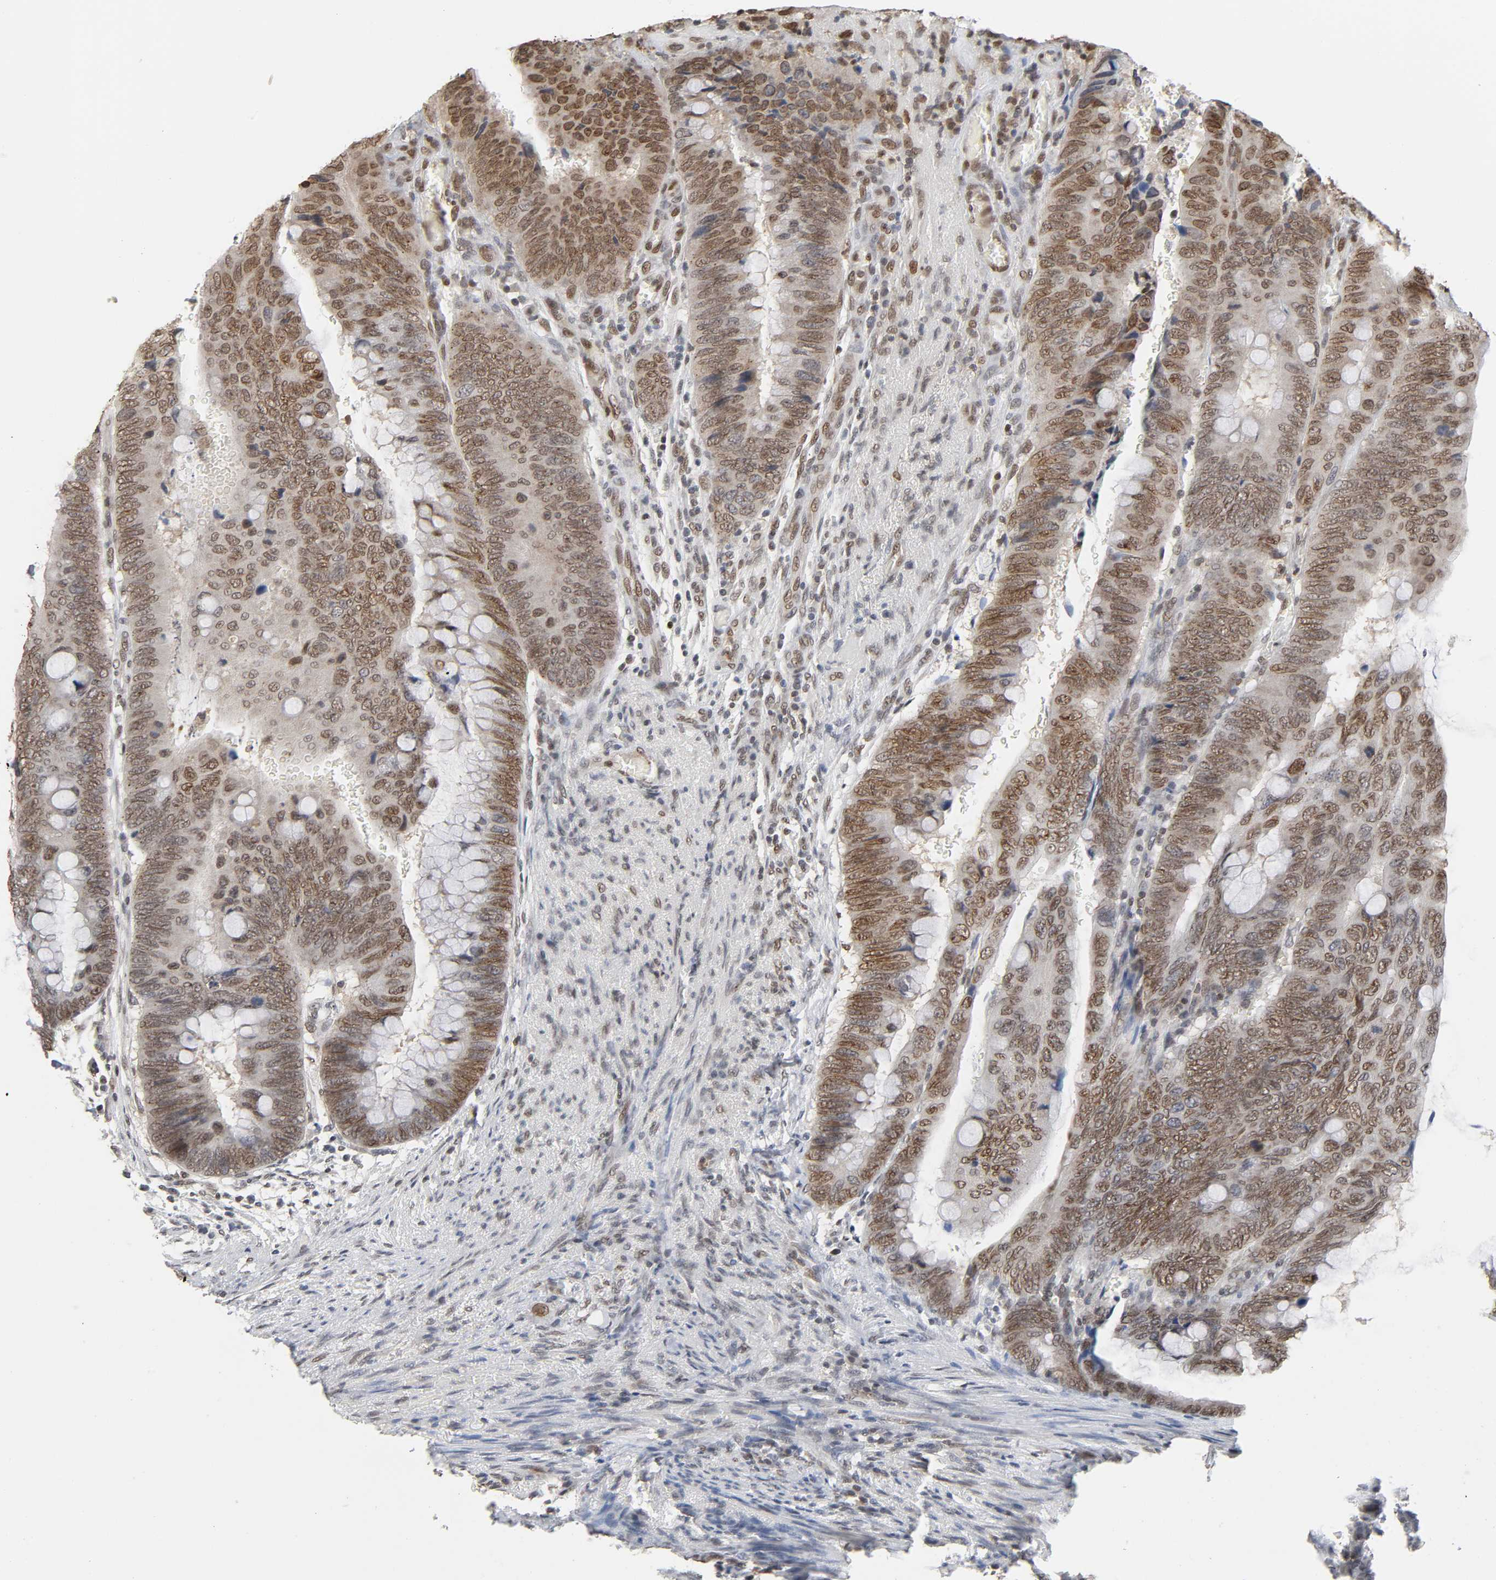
{"staining": {"intensity": "moderate", "quantity": ">75%", "location": "nuclear"}, "tissue": "colorectal cancer", "cell_type": "Tumor cells", "image_type": "cancer", "snomed": [{"axis": "morphology", "description": "Normal tissue, NOS"}, {"axis": "morphology", "description": "Adenocarcinoma, NOS"}, {"axis": "topography", "description": "Rectum"}, {"axis": "topography", "description": "Peripheral nerve tissue"}], "caption": "Colorectal cancer (adenocarcinoma) was stained to show a protein in brown. There is medium levels of moderate nuclear staining in approximately >75% of tumor cells.", "gene": "SUMO1", "patient": {"sex": "male", "age": 92}}